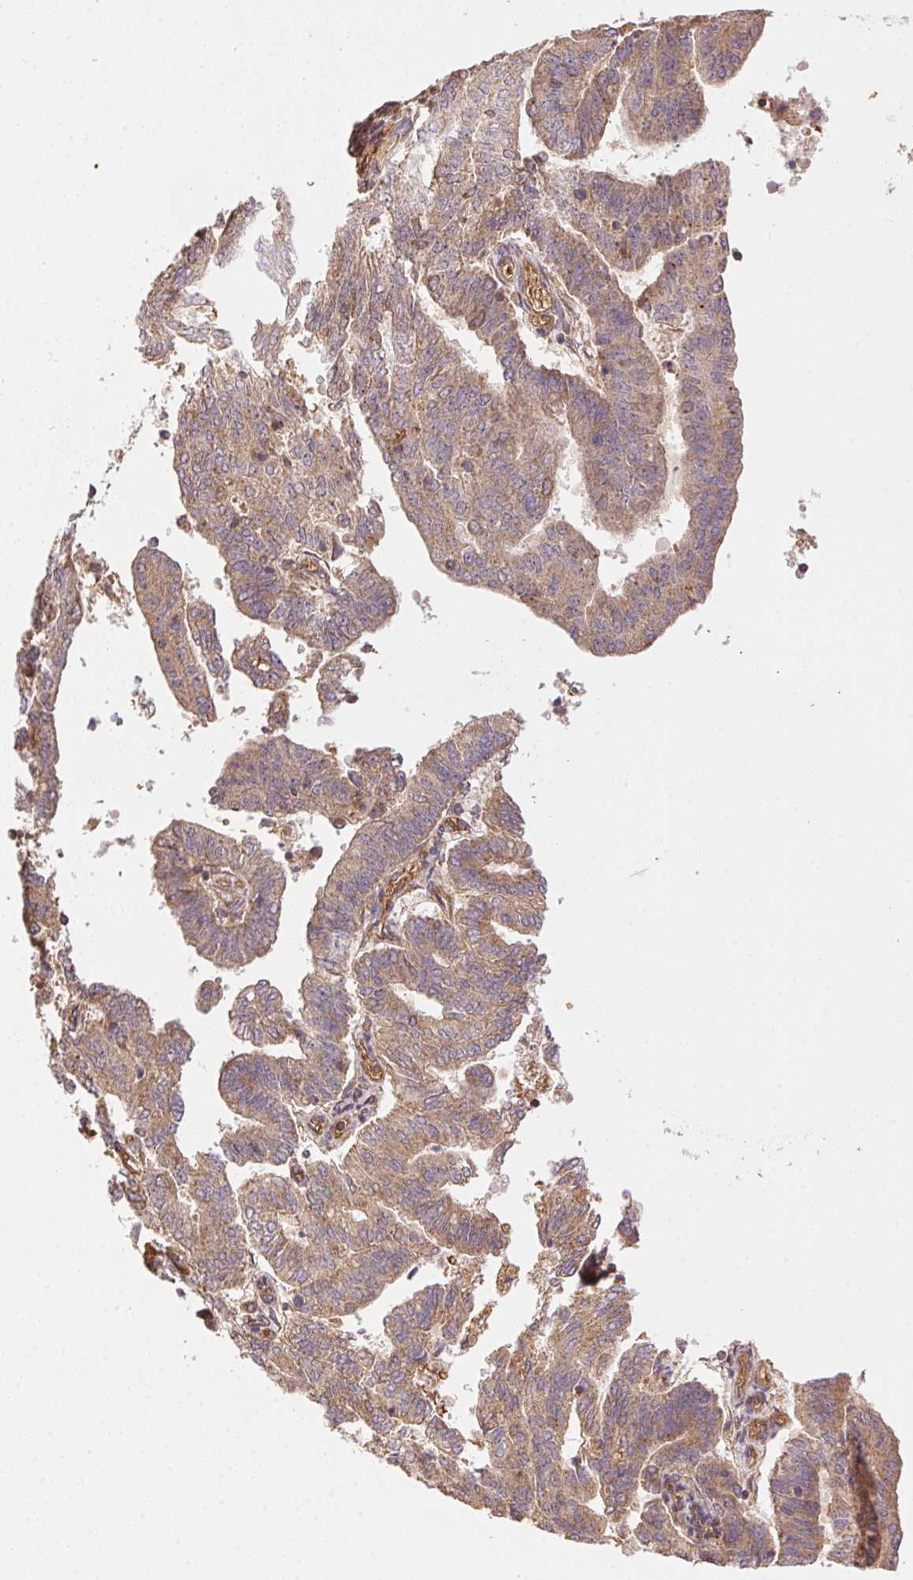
{"staining": {"intensity": "weak", "quantity": ">75%", "location": "cytoplasmic/membranous"}, "tissue": "endometrial cancer", "cell_type": "Tumor cells", "image_type": "cancer", "snomed": [{"axis": "morphology", "description": "Adenocarcinoma, NOS"}, {"axis": "topography", "description": "Endometrium"}], "caption": "Endometrial cancer stained with a brown dye displays weak cytoplasmic/membranous positive expression in about >75% of tumor cells.", "gene": "USE1", "patient": {"sex": "female", "age": 82}}